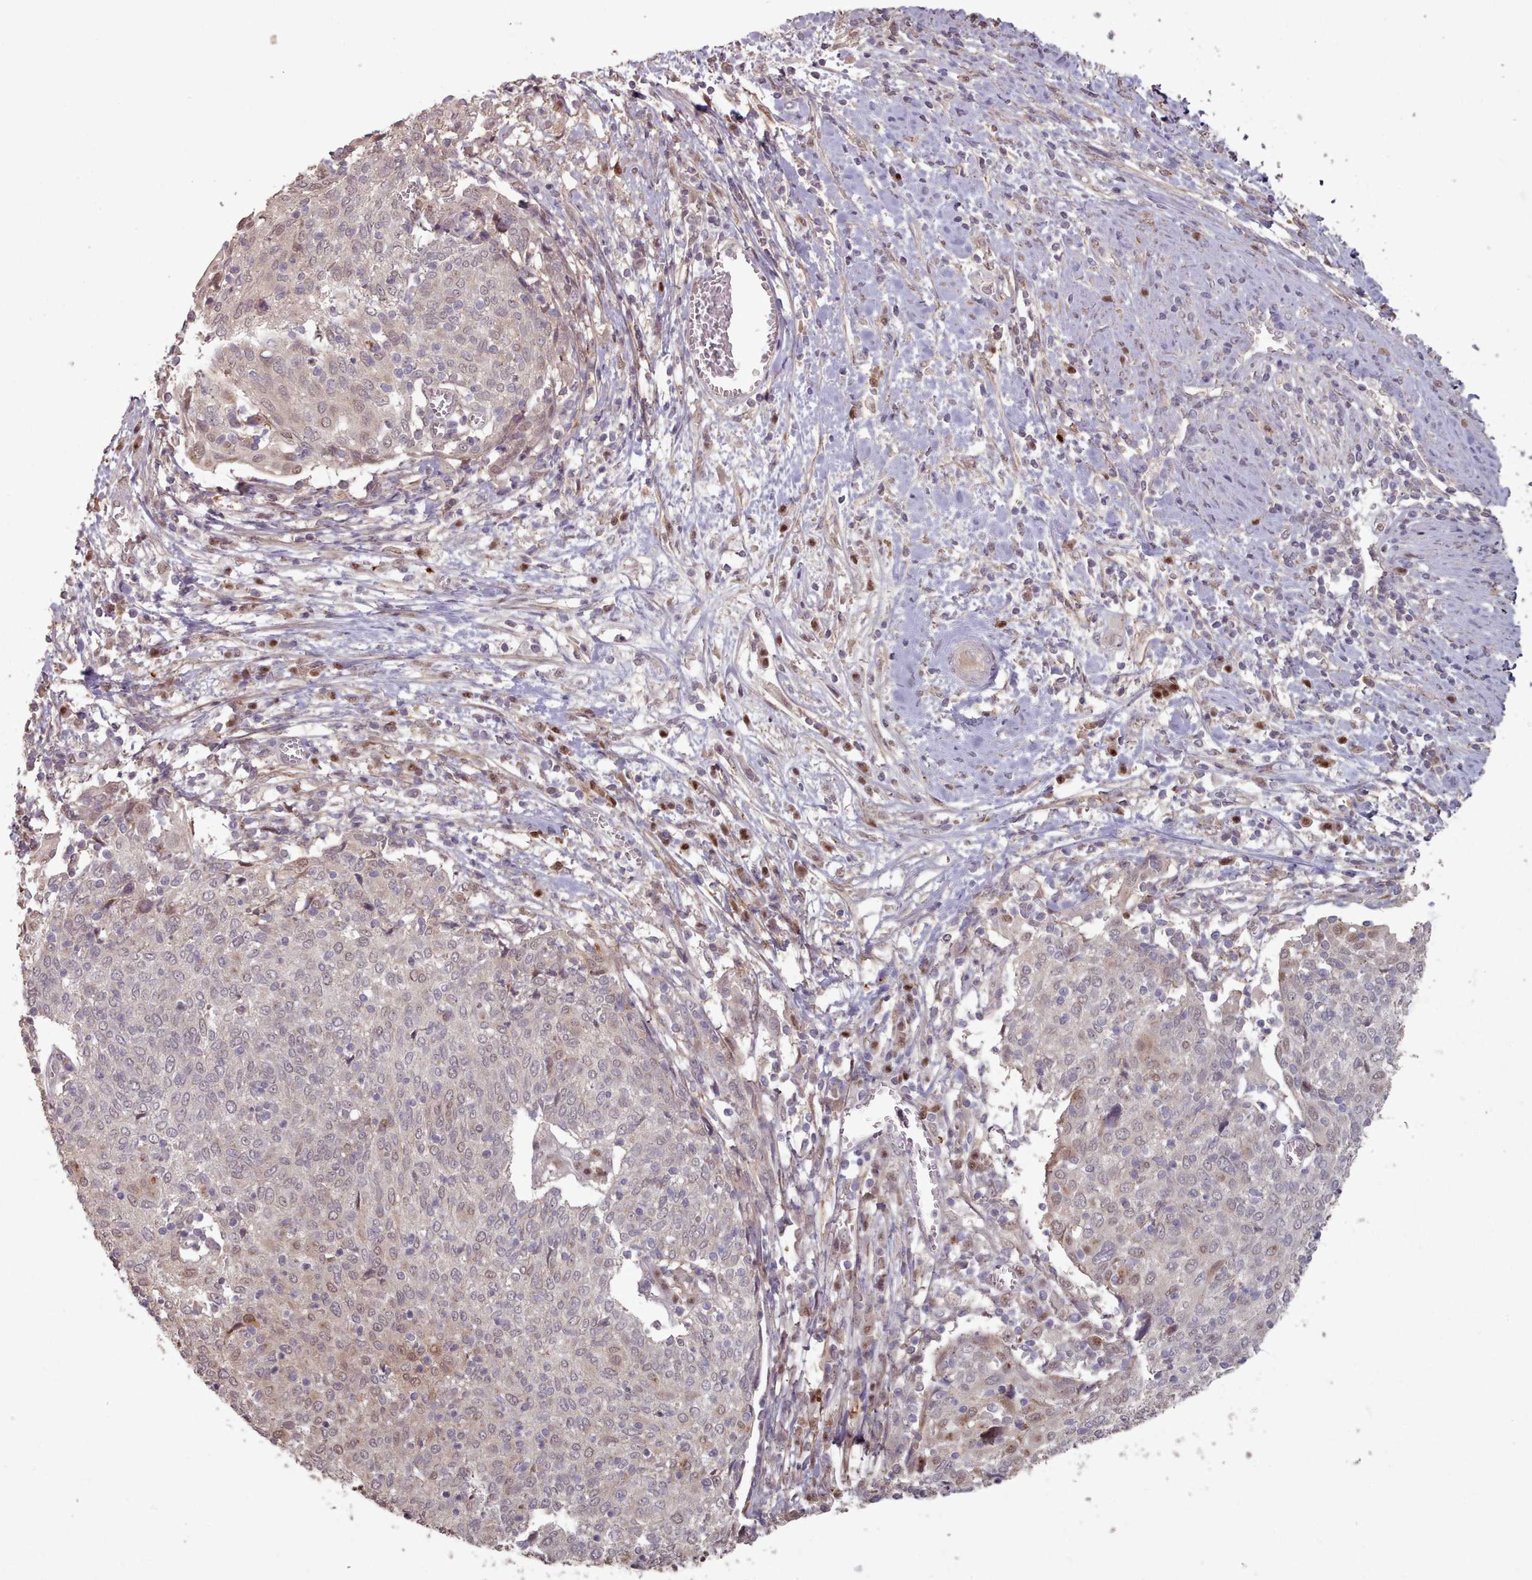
{"staining": {"intensity": "moderate", "quantity": "<25%", "location": "nuclear"}, "tissue": "cervical cancer", "cell_type": "Tumor cells", "image_type": "cancer", "snomed": [{"axis": "morphology", "description": "Squamous cell carcinoma, NOS"}, {"axis": "topography", "description": "Cervix"}], "caption": "Cervical cancer (squamous cell carcinoma) stained with IHC exhibits moderate nuclear positivity in approximately <25% of tumor cells. (DAB (3,3'-diaminobenzidine) IHC, brown staining for protein, blue staining for nuclei).", "gene": "ERCC6L", "patient": {"sex": "female", "age": 52}}